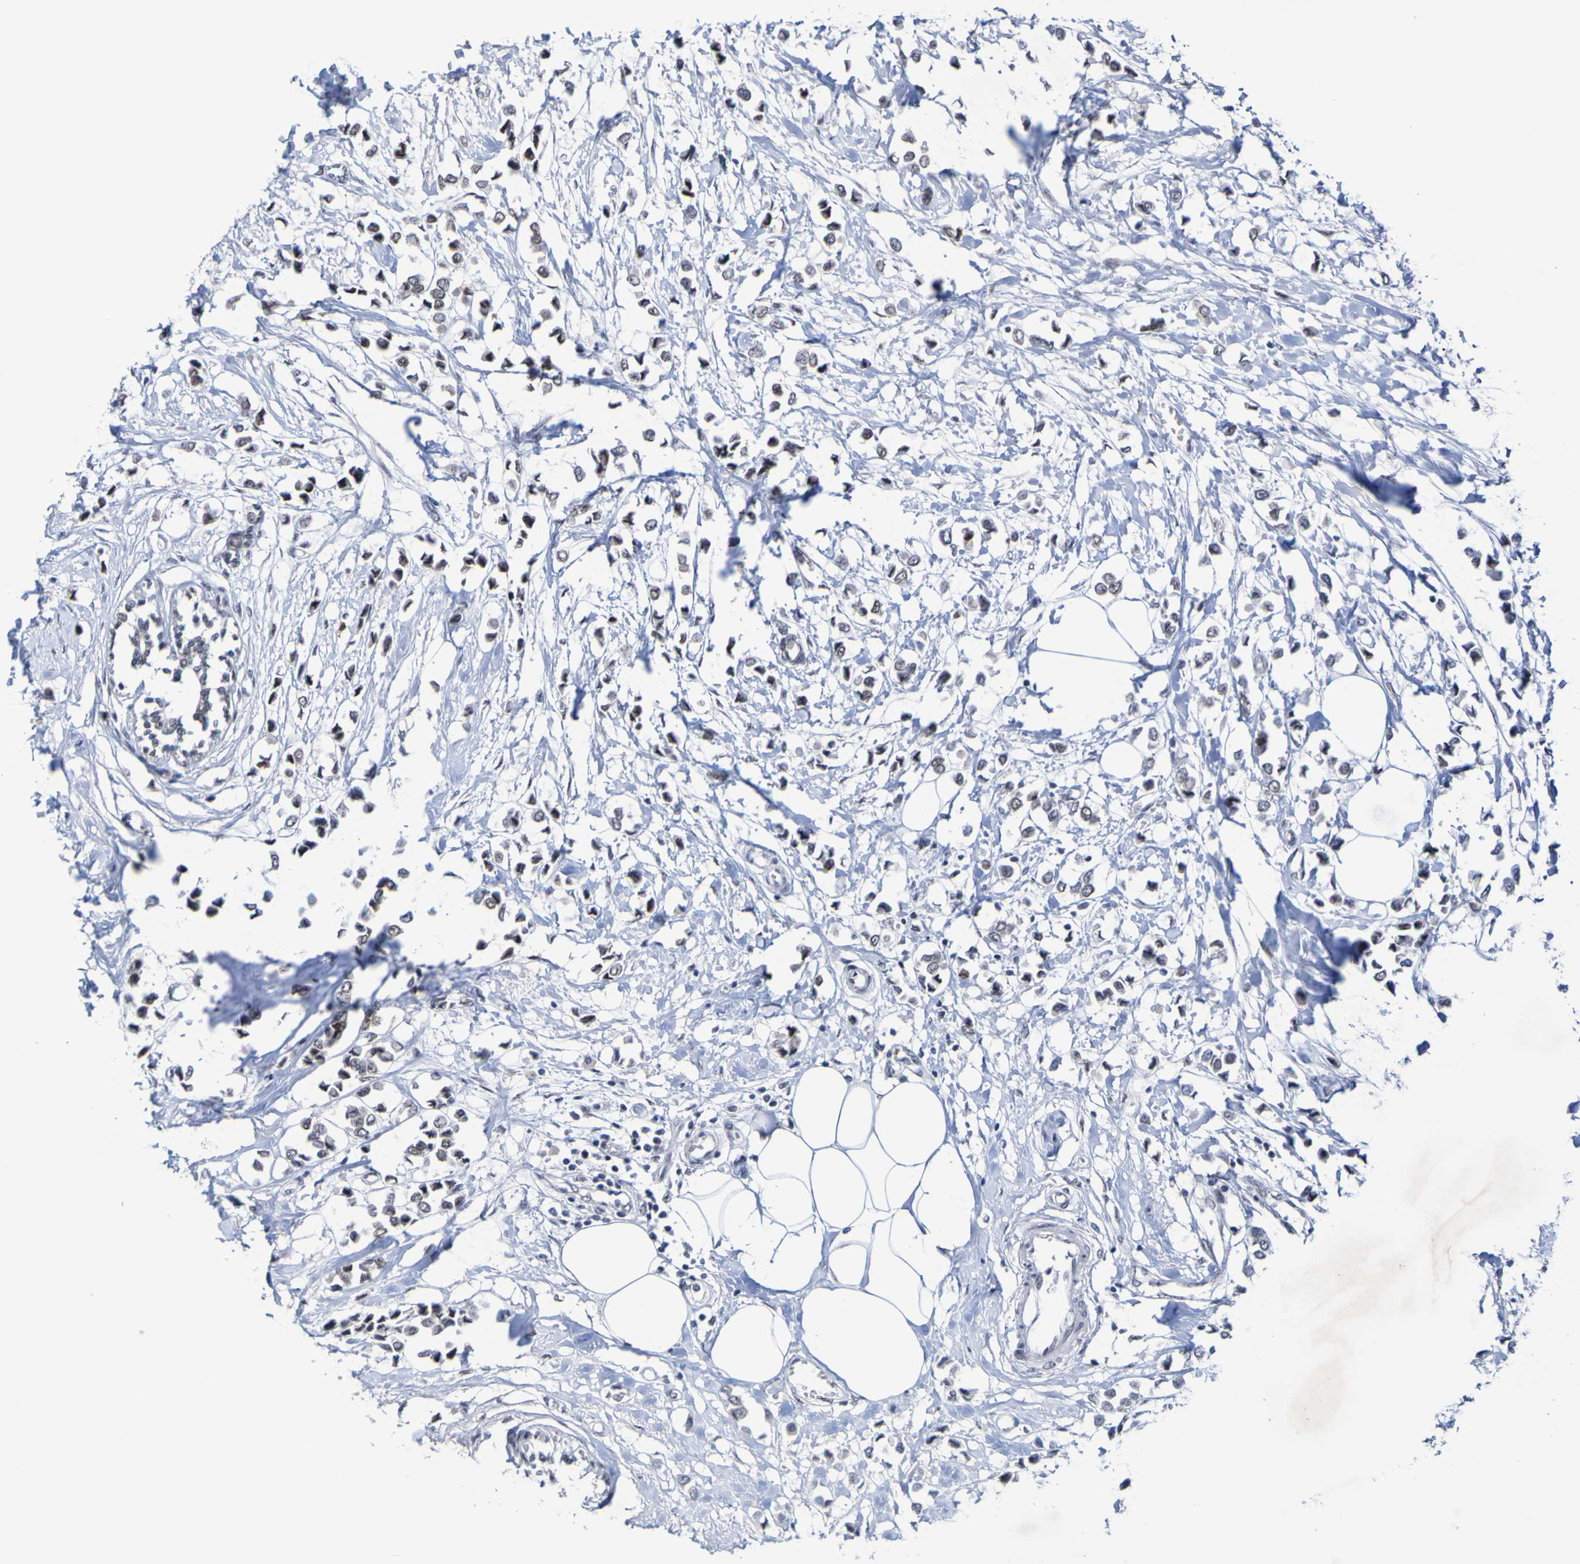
{"staining": {"intensity": "weak", "quantity": "25%-75%", "location": "nuclear"}, "tissue": "breast cancer", "cell_type": "Tumor cells", "image_type": "cancer", "snomed": [{"axis": "morphology", "description": "Lobular carcinoma"}, {"axis": "topography", "description": "Breast"}], "caption": "Immunohistochemical staining of breast cancer reveals low levels of weak nuclear positivity in about 25%-75% of tumor cells.", "gene": "PCGF1", "patient": {"sex": "female", "age": 51}}